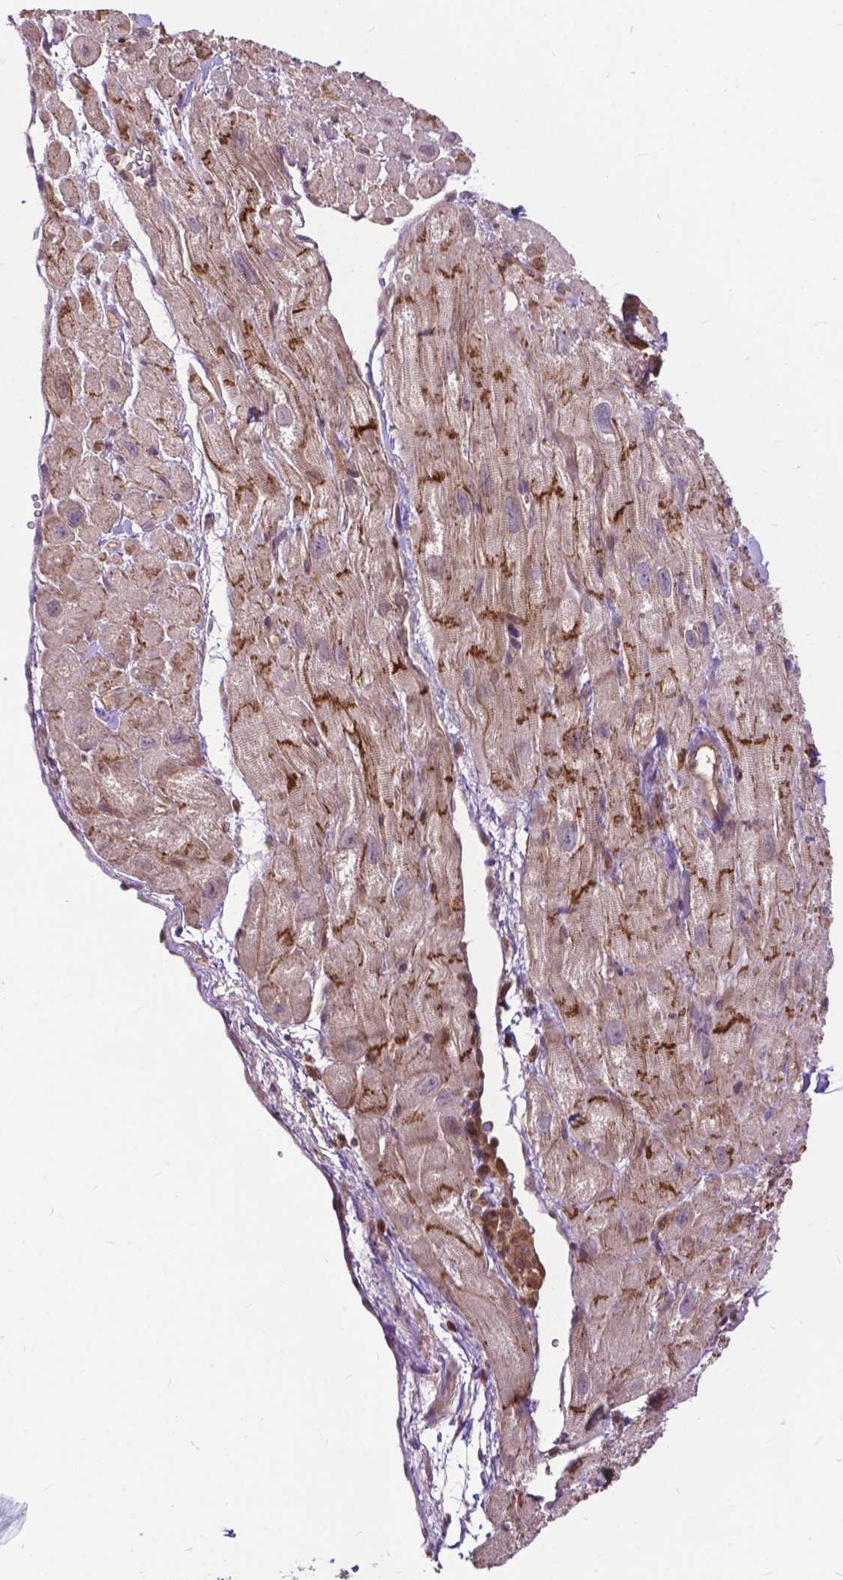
{"staining": {"intensity": "moderate", "quantity": ">75%", "location": "cytoplasmic/membranous"}, "tissue": "heart muscle", "cell_type": "Cardiomyocytes", "image_type": "normal", "snomed": [{"axis": "morphology", "description": "Normal tissue, NOS"}, {"axis": "topography", "description": "Heart"}], "caption": "DAB (3,3'-diaminobenzidine) immunohistochemical staining of unremarkable human heart muscle shows moderate cytoplasmic/membranous protein positivity in about >75% of cardiomyocytes. The staining is performed using DAB brown chromogen to label protein expression. The nuclei are counter-stained blue using hematoxylin.", "gene": "CHMP4A", "patient": {"sex": "female", "age": 62}}